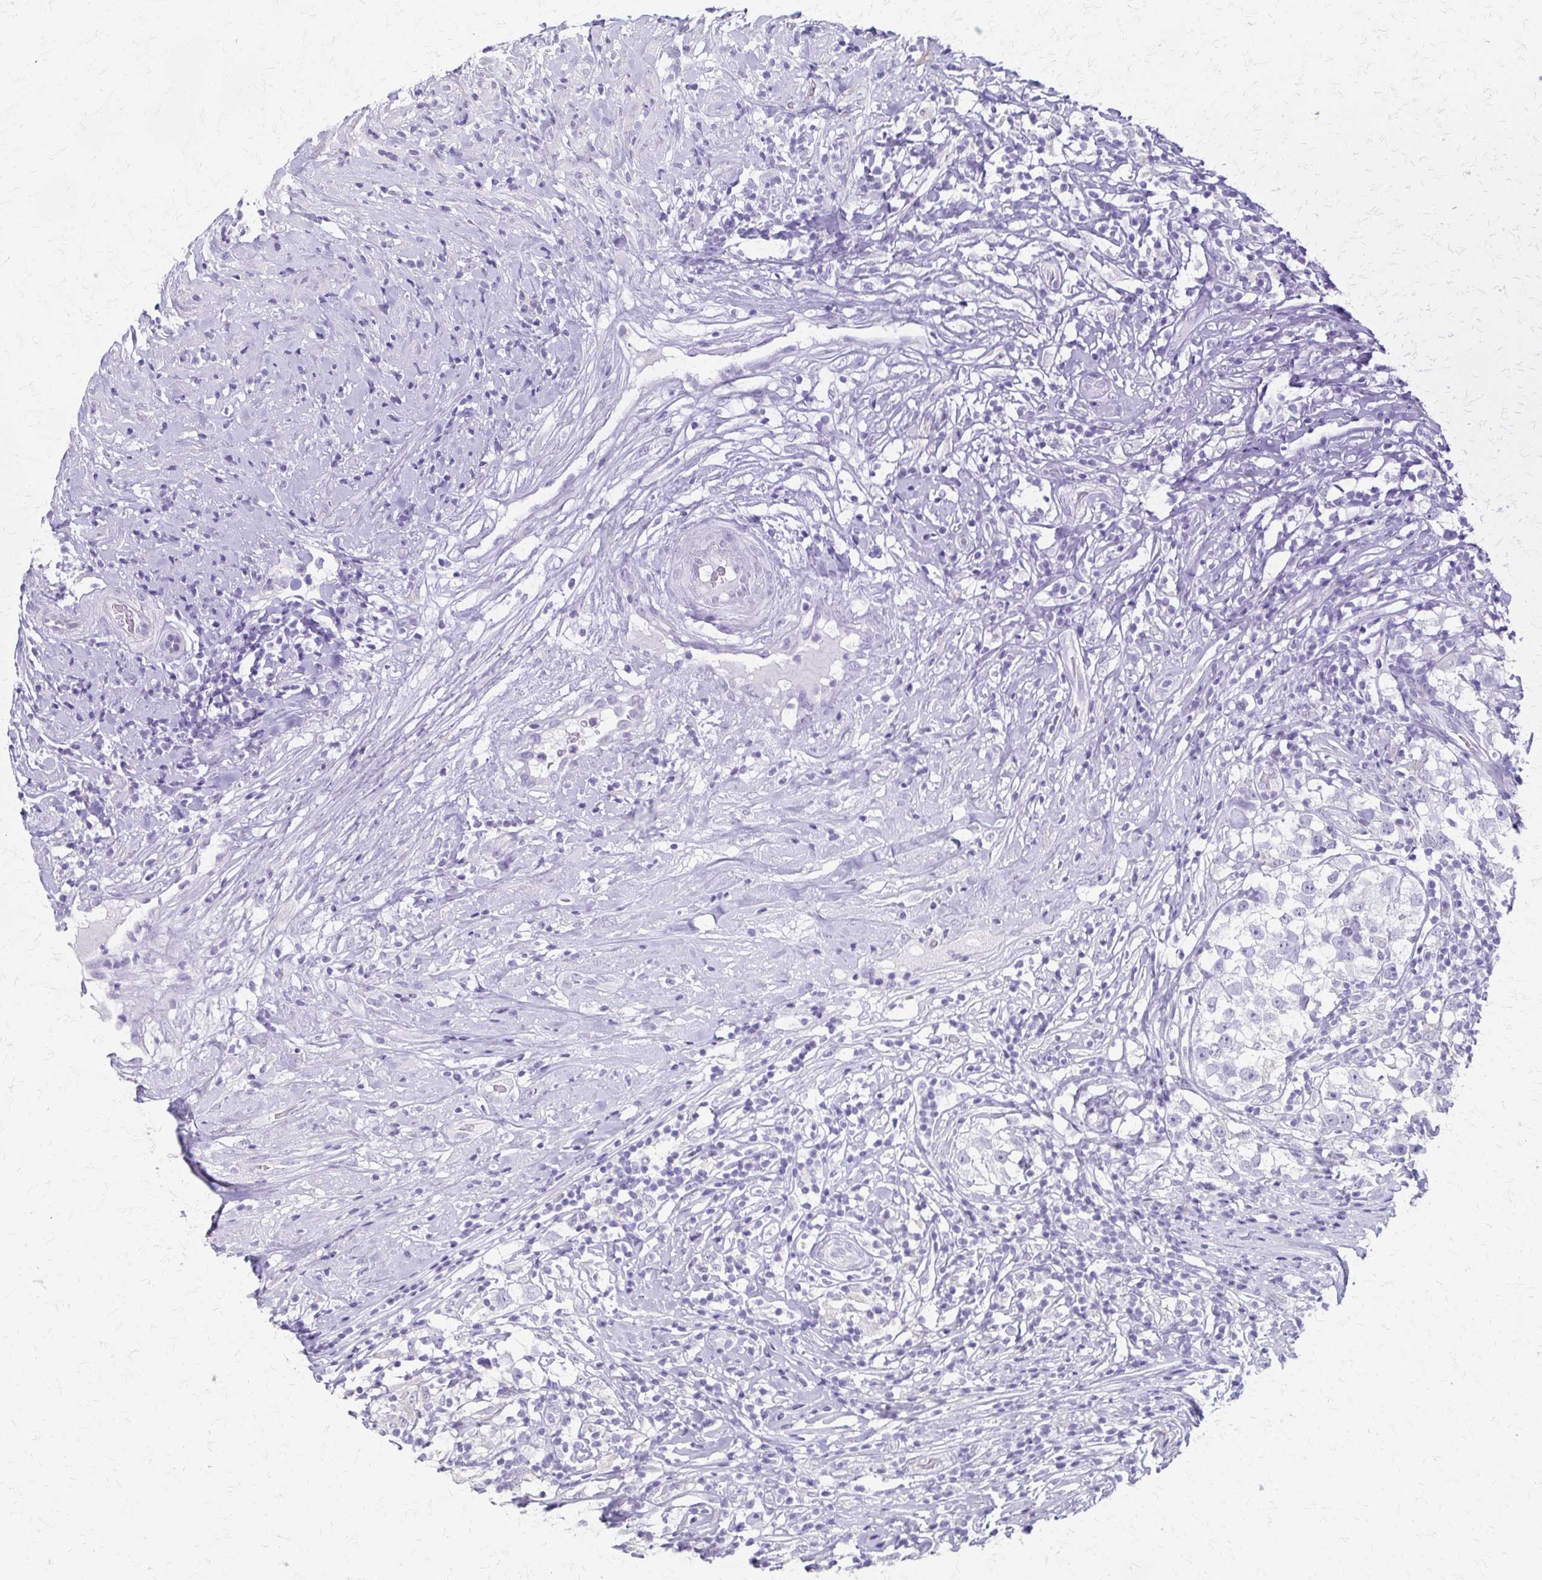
{"staining": {"intensity": "negative", "quantity": "none", "location": "none"}, "tissue": "testis cancer", "cell_type": "Tumor cells", "image_type": "cancer", "snomed": [{"axis": "morphology", "description": "Seminoma, NOS"}, {"axis": "topography", "description": "Testis"}], "caption": "Tumor cells show no significant positivity in testis cancer (seminoma).", "gene": "CYB5A", "patient": {"sex": "male", "age": 46}}